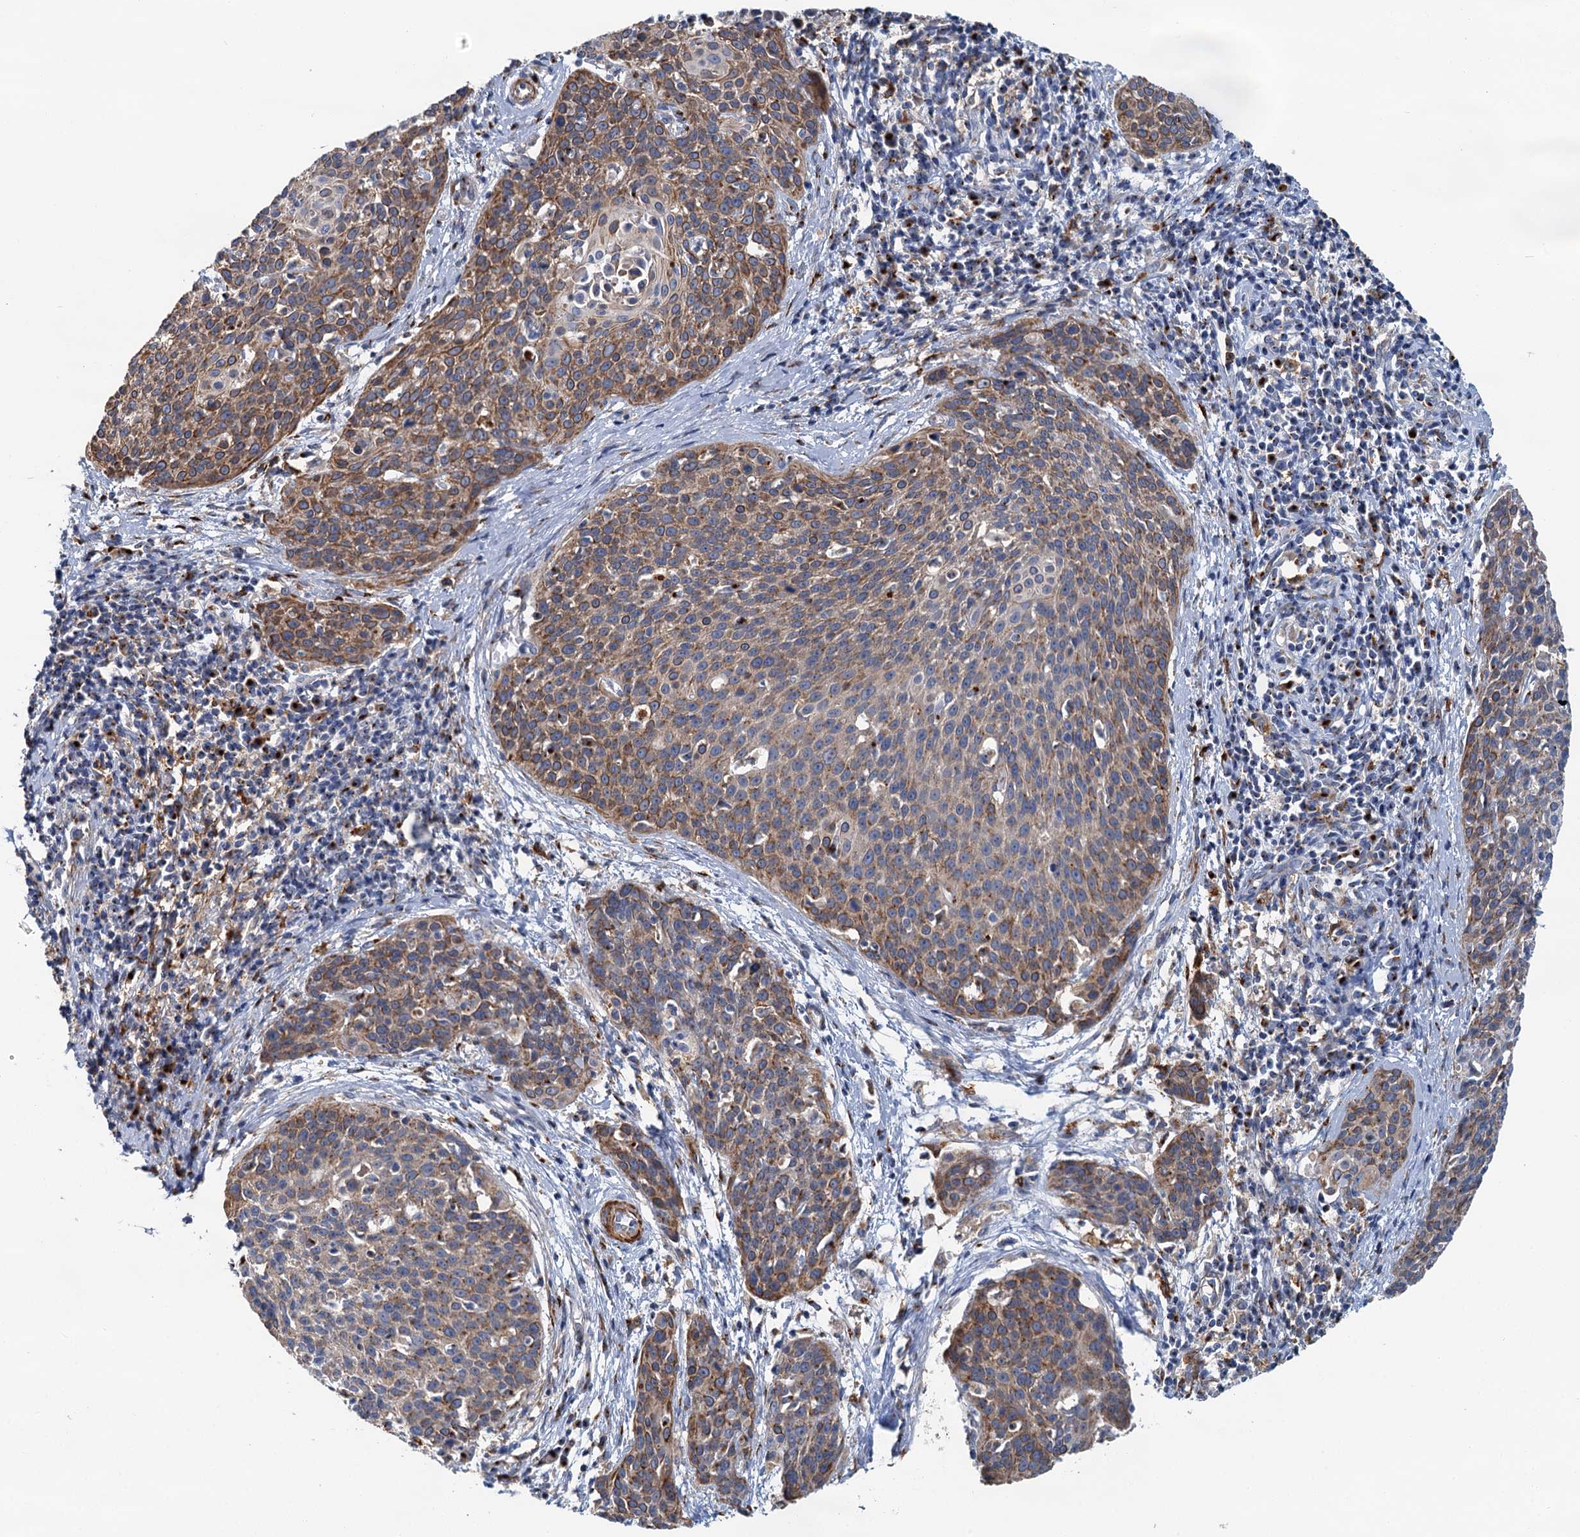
{"staining": {"intensity": "moderate", "quantity": ">75%", "location": "cytoplasmic/membranous"}, "tissue": "cervical cancer", "cell_type": "Tumor cells", "image_type": "cancer", "snomed": [{"axis": "morphology", "description": "Squamous cell carcinoma, NOS"}, {"axis": "topography", "description": "Cervix"}], "caption": "Immunohistochemistry (IHC) photomicrograph of cervical cancer stained for a protein (brown), which shows medium levels of moderate cytoplasmic/membranous expression in approximately >75% of tumor cells.", "gene": "BET1L", "patient": {"sex": "female", "age": 38}}